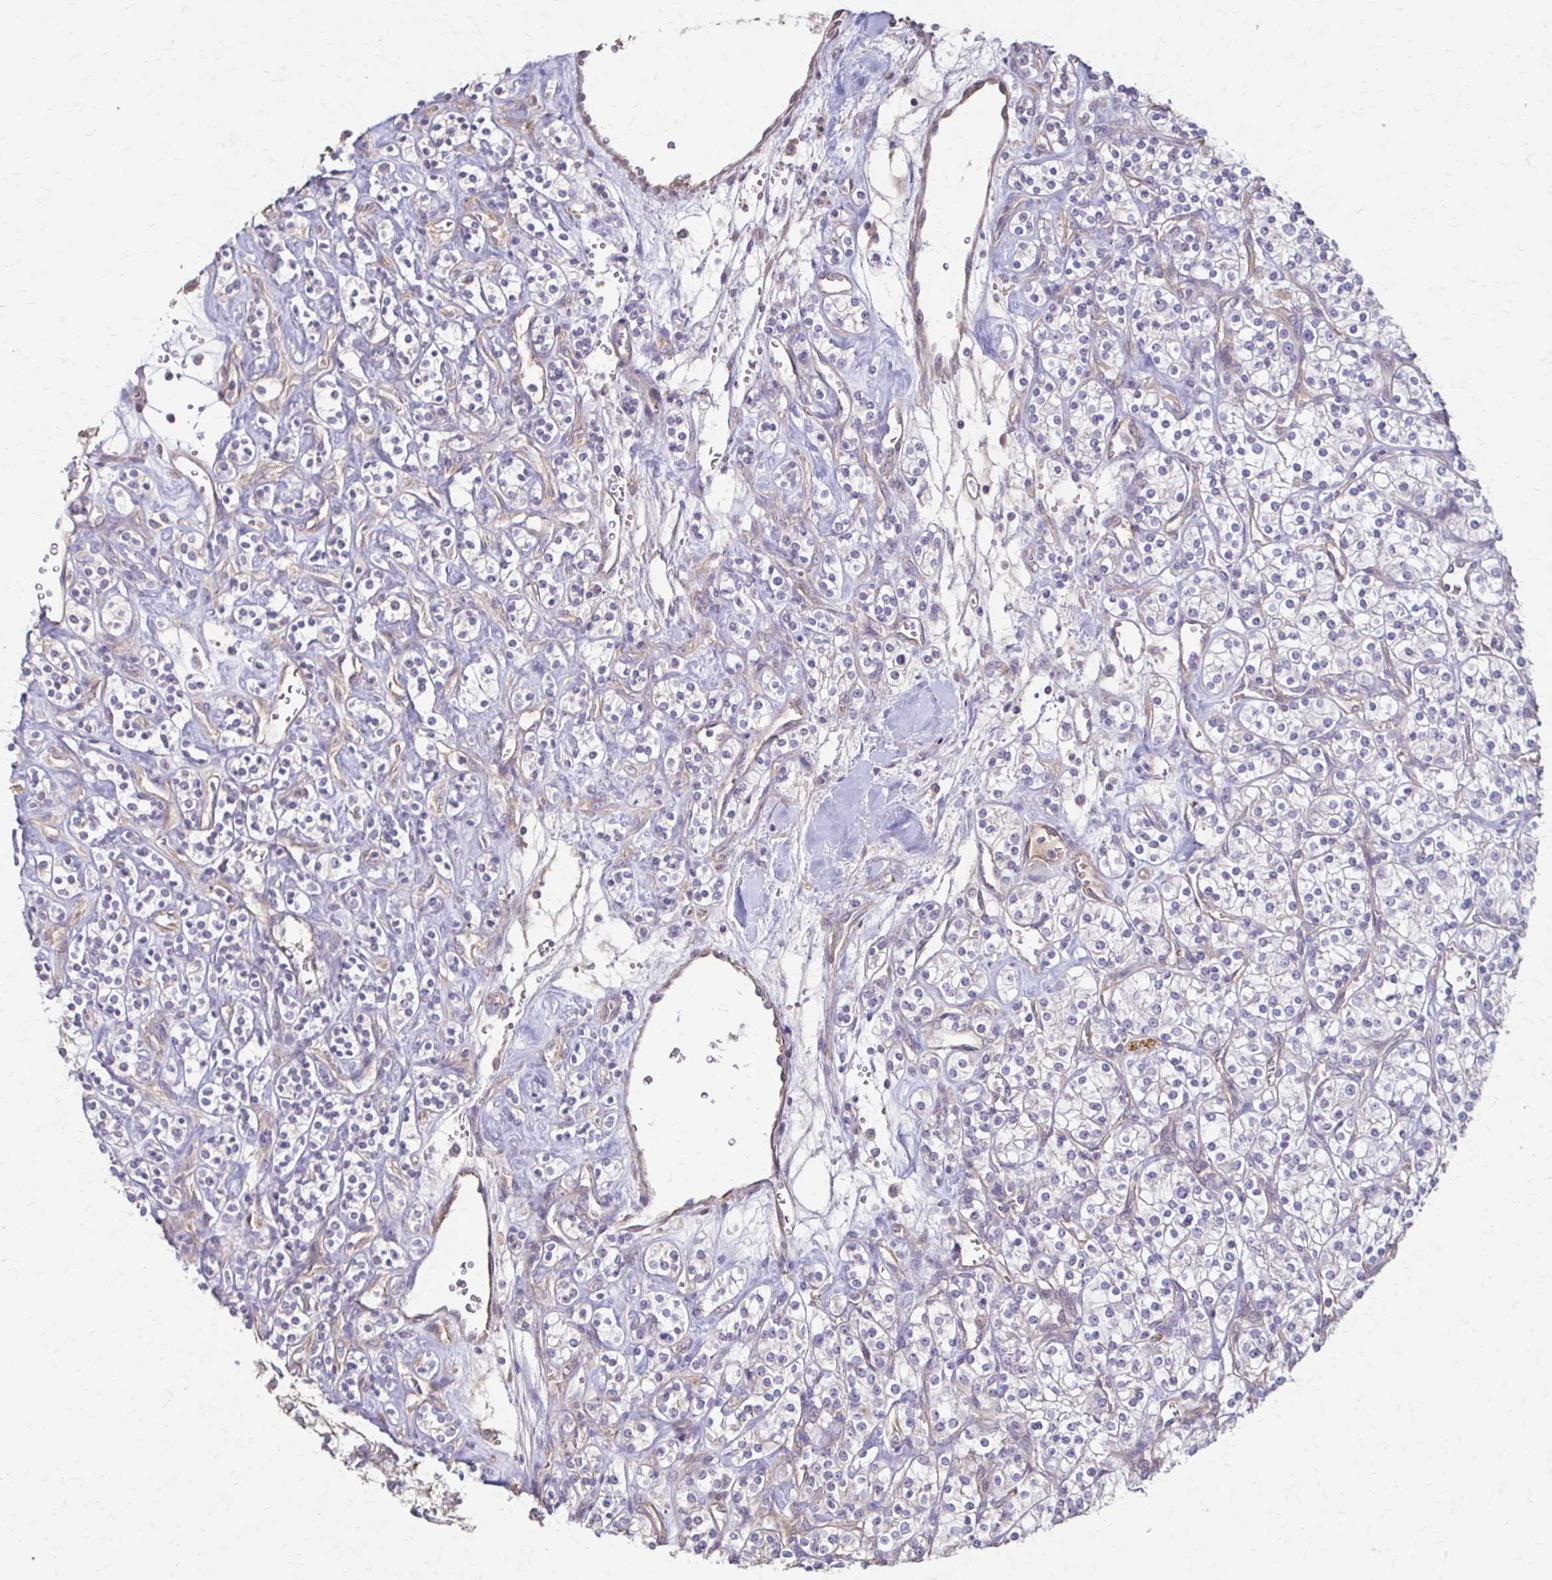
{"staining": {"intensity": "negative", "quantity": "none", "location": "none"}, "tissue": "renal cancer", "cell_type": "Tumor cells", "image_type": "cancer", "snomed": [{"axis": "morphology", "description": "Adenocarcinoma, NOS"}, {"axis": "topography", "description": "Kidney"}], "caption": "DAB (3,3'-diaminobenzidine) immunohistochemical staining of renal adenocarcinoma reveals no significant positivity in tumor cells.", "gene": "IL18BP", "patient": {"sex": "male", "age": 77}}